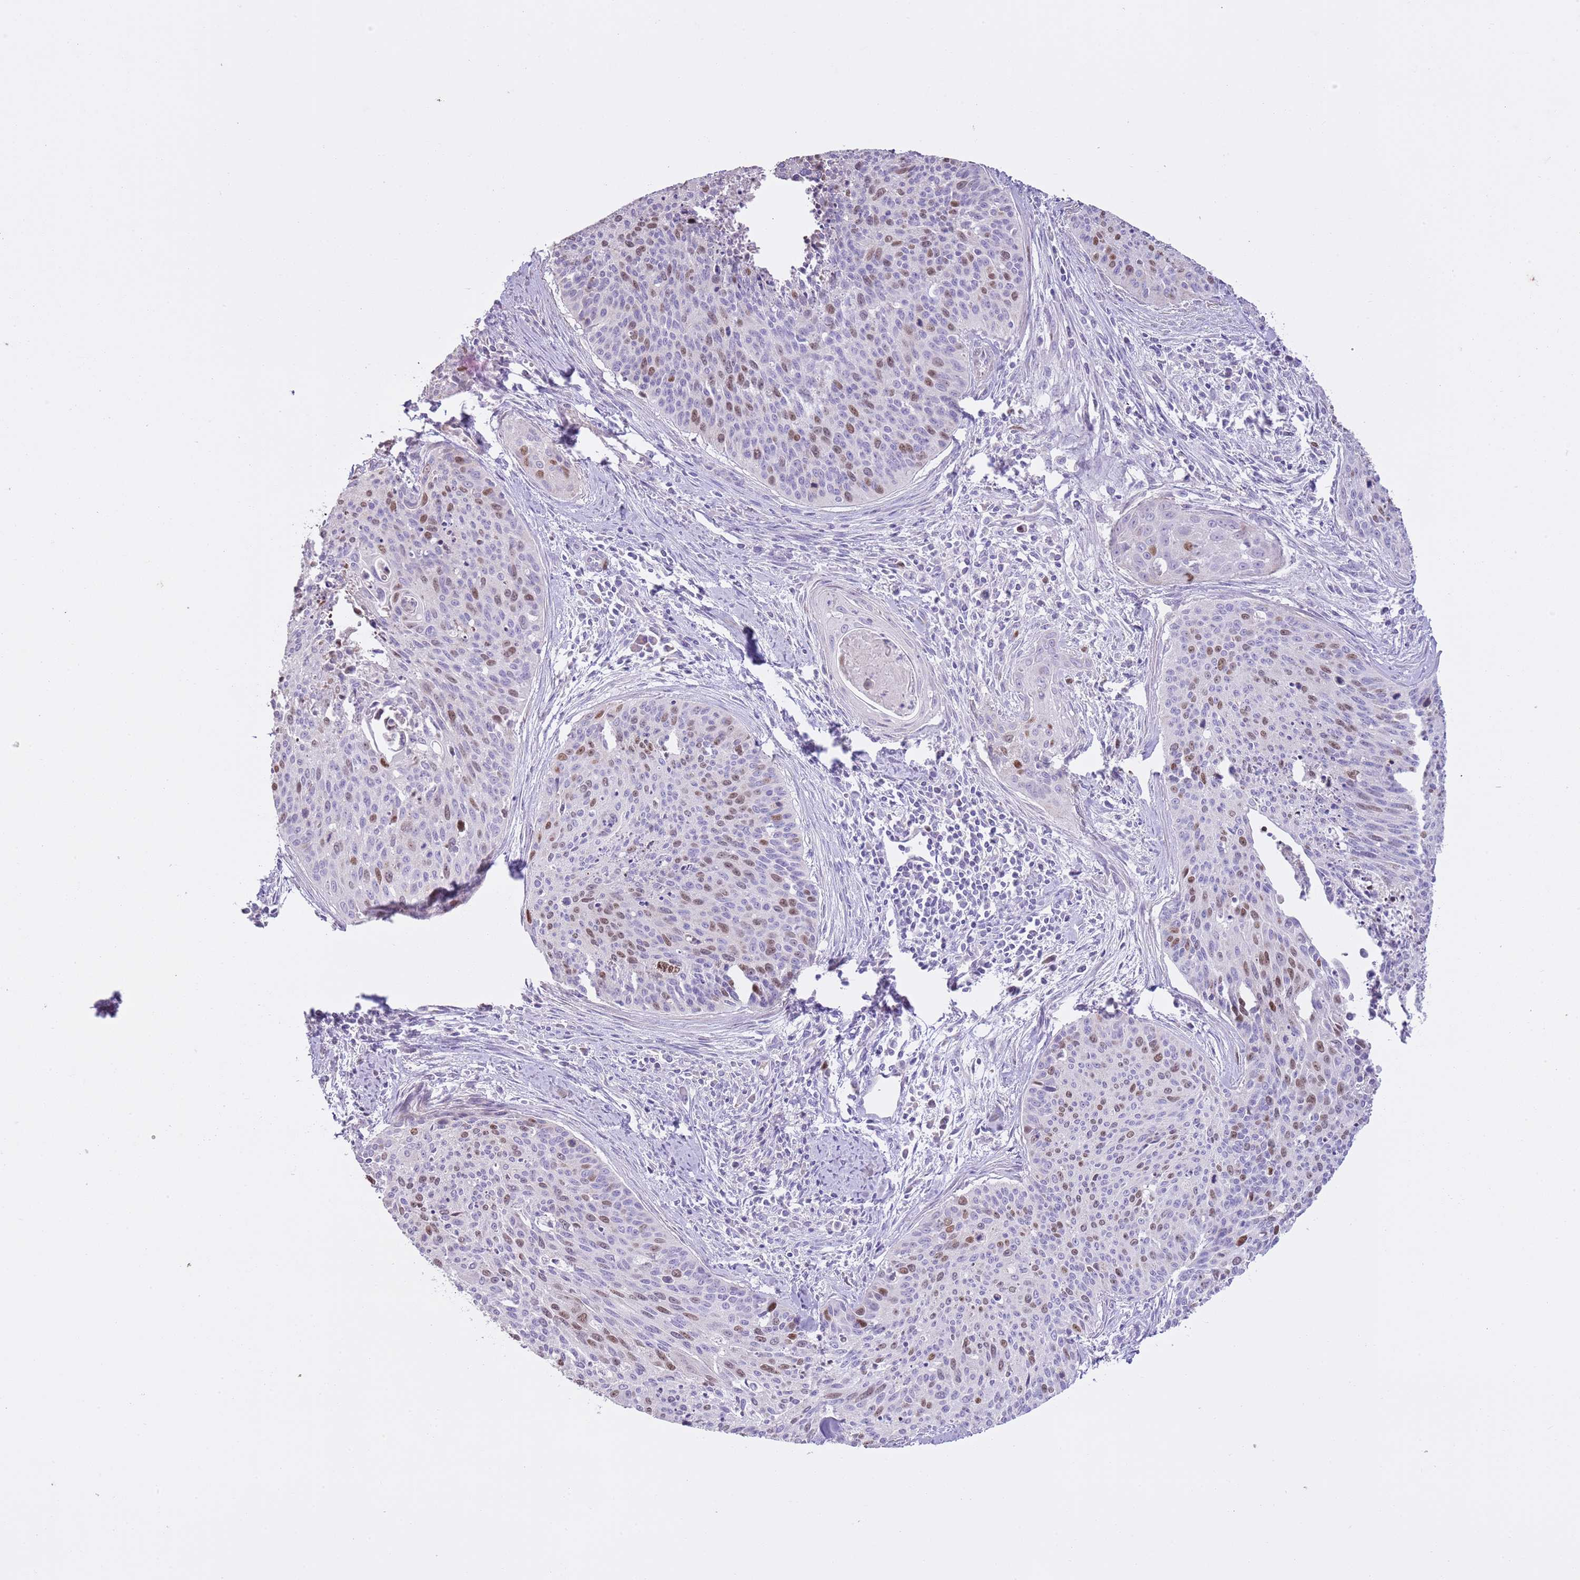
{"staining": {"intensity": "moderate", "quantity": "25%-75%", "location": "nuclear"}, "tissue": "cervical cancer", "cell_type": "Tumor cells", "image_type": "cancer", "snomed": [{"axis": "morphology", "description": "Squamous cell carcinoma, NOS"}, {"axis": "topography", "description": "Cervix"}], "caption": "IHC image of human cervical cancer stained for a protein (brown), which exhibits medium levels of moderate nuclear staining in about 25%-75% of tumor cells.", "gene": "GMNN", "patient": {"sex": "female", "age": 55}}